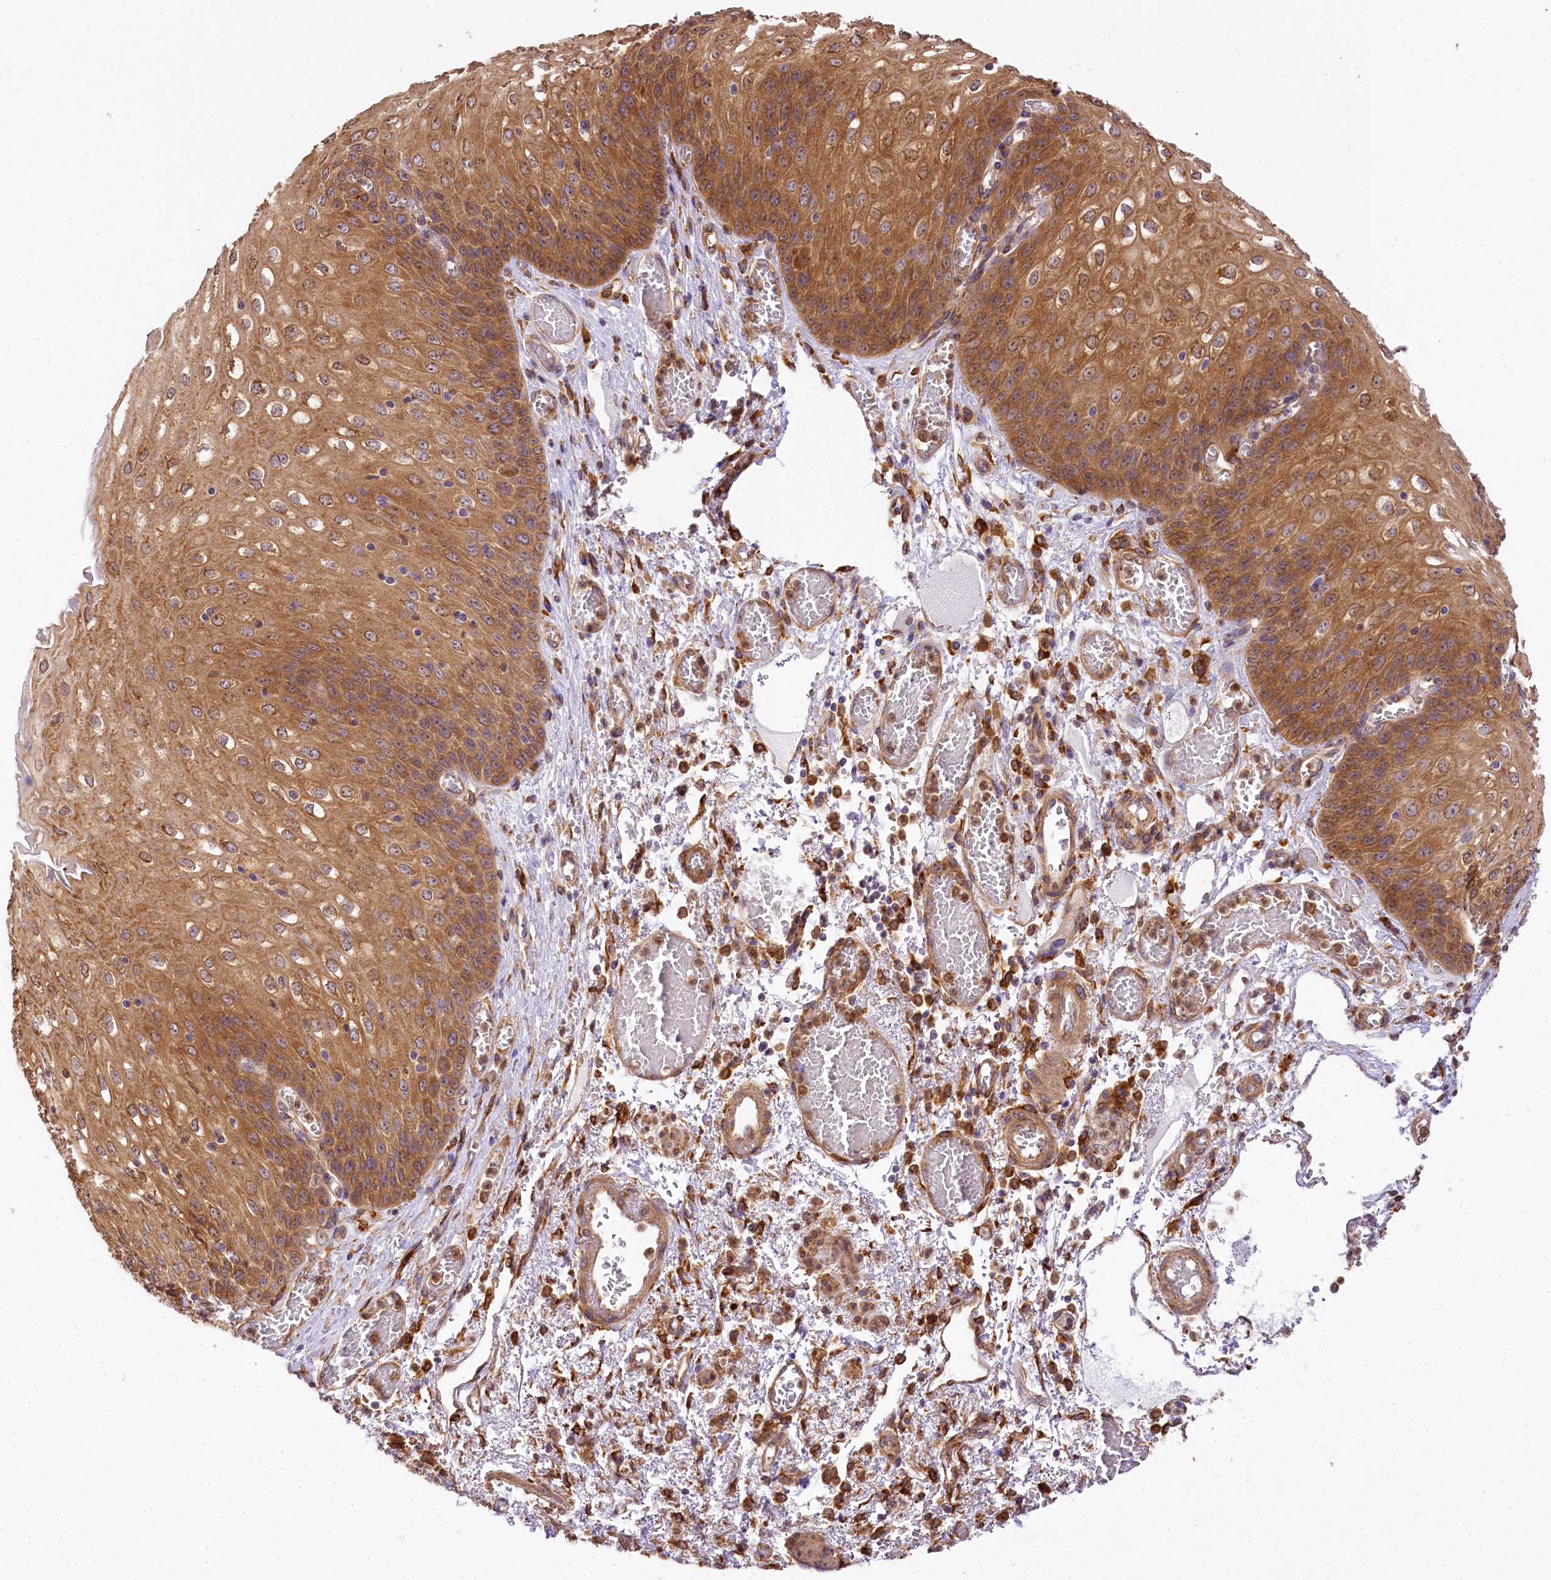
{"staining": {"intensity": "strong", "quantity": ">75%", "location": "cytoplasmic/membranous"}, "tissue": "esophagus", "cell_type": "Squamous epithelial cells", "image_type": "normal", "snomed": [{"axis": "morphology", "description": "Normal tissue, NOS"}, {"axis": "topography", "description": "Esophagus"}], "caption": "High-magnification brightfield microscopy of unremarkable esophagus stained with DAB (brown) and counterstained with hematoxylin (blue). squamous epithelial cells exhibit strong cytoplasmic/membranous expression is present in approximately>75% of cells. The protein is stained brown, and the nuclei are stained in blue (DAB (3,3'-diaminobenzidine) IHC with brightfield microscopy, high magnification).", "gene": "PPIP5K2", "patient": {"sex": "male", "age": 81}}